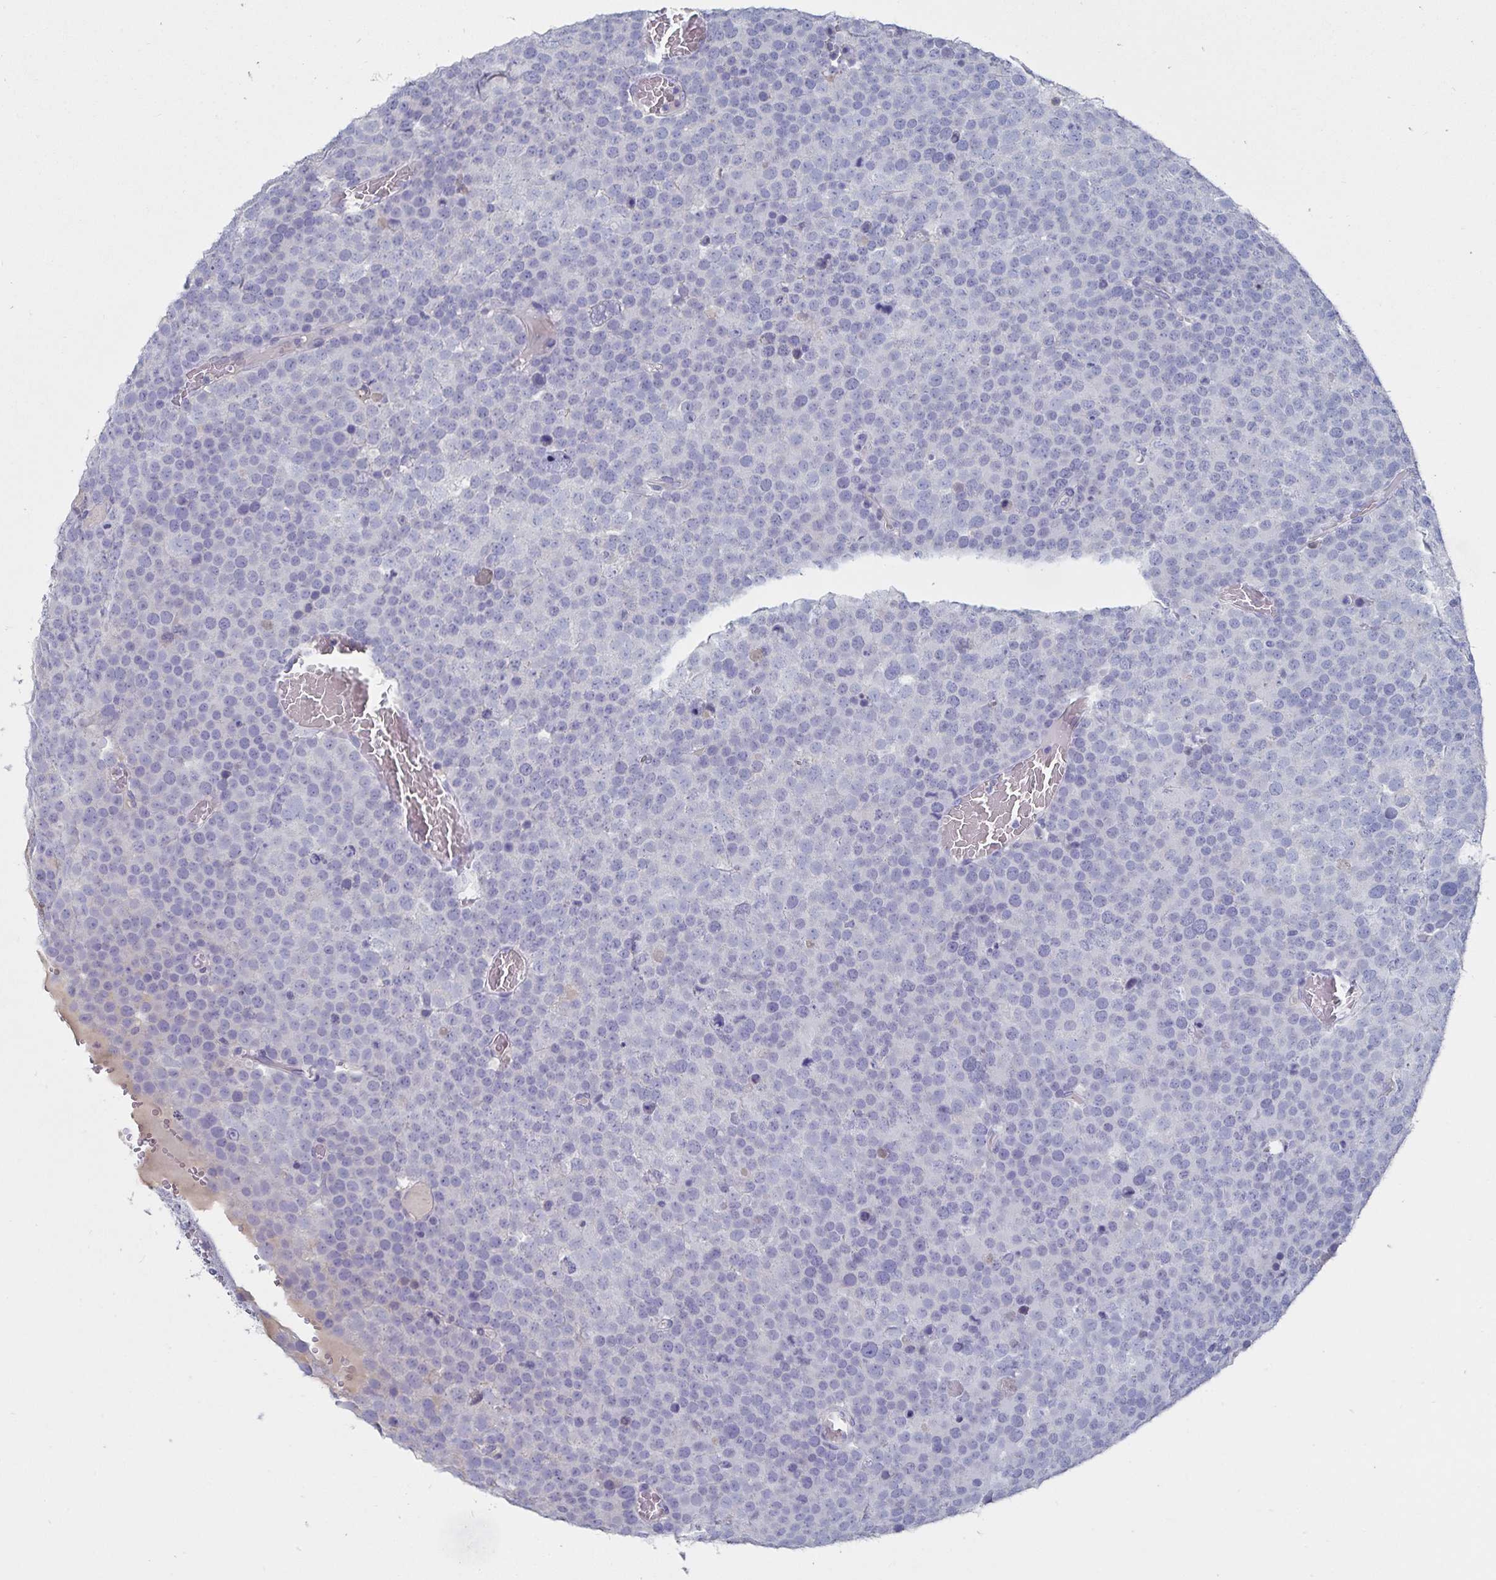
{"staining": {"intensity": "negative", "quantity": "none", "location": "none"}, "tissue": "testis cancer", "cell_type": "Tumor cells", "image_type": "cancer", "snomed": [{"axis": "morphology", "description": "Seminoma, NOS"}, {"axis": "topography", "description": "Testis"}], "caption": "Protein analysis of testis cancer (seminoma) shows no significant expression in tumor cells.", "gene": "CFAP69", "patient": {"sex": "male", "age": 71}}